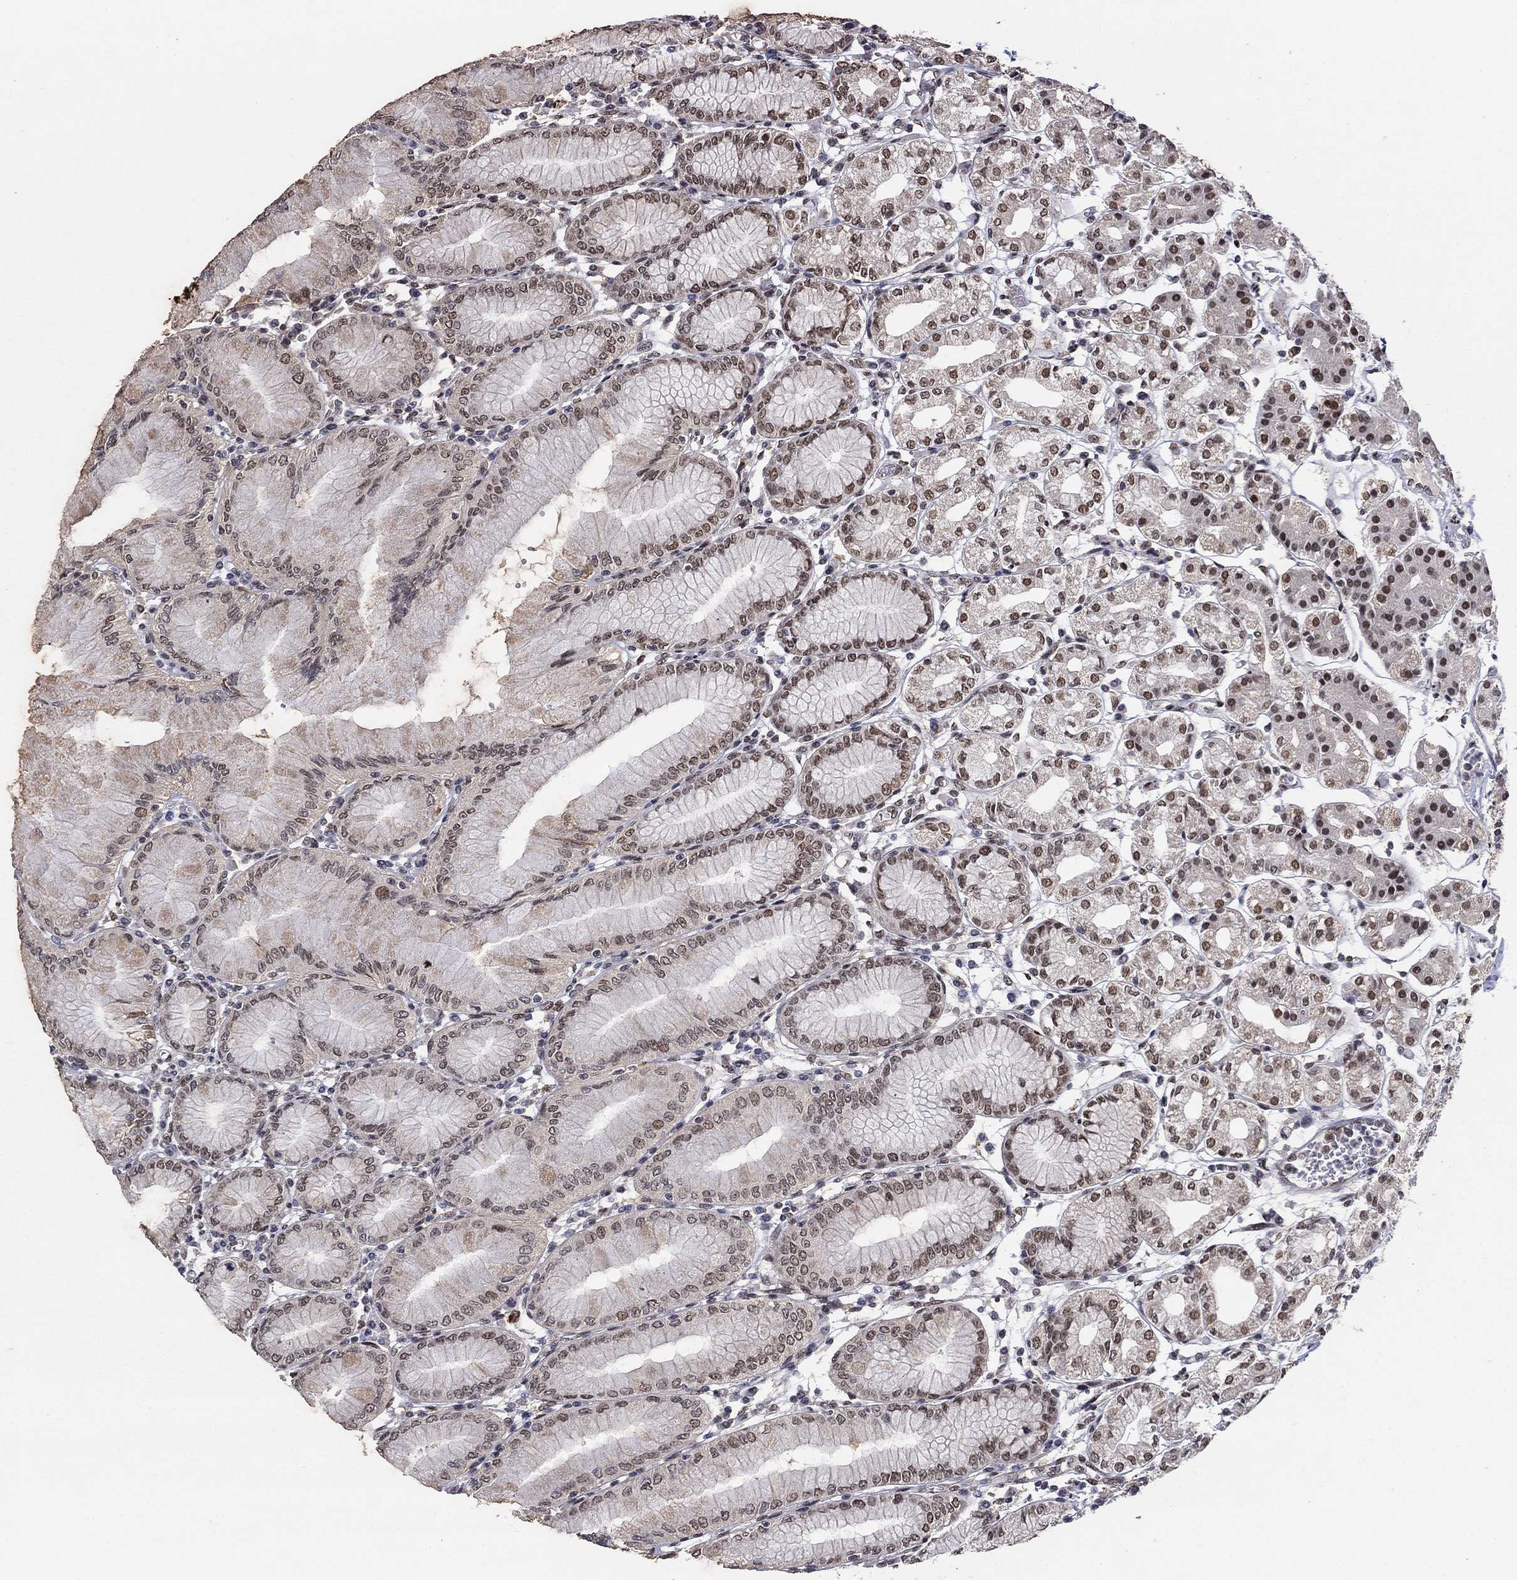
{"staining": {"intensity": "strong", "quantity": "<25%", "location": "nuclear"}, "tissue": "stomach", "cell_type": "Glandular cells", "image_type": "normal", "snomed": [{"axis": "morphology", "description": "Normal tissue, NOS"}, {"axis": "topography", "description": "Skeletal muscle"}, {"axis": "topography", "description": "Stomach"}], "caption": "The micrograph demonstrates immunohistochemical staining of normal stomach. There is strong nuclear staining is appreciated in about <25% of glandular cells.", "gene": "GRIA3", "patient": {"sex": "female", "age": 57}}